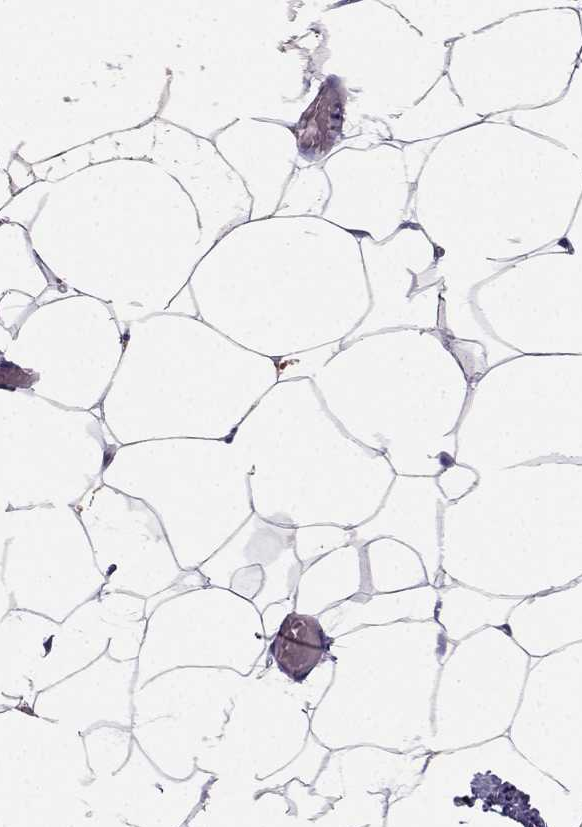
{"staining": {"intensity": "negative", "quantity": "none", "location": "none"}, "tissue": "adipose tissue", "cell_type": "Adipocytes", "image_type": "normal", "snomed": [{"axis": "morphology", "description": "Normal tissue, NOS"}, {"axis": "topography", "description": "Adipose tissue"}], "caption": "Histopathology image shows no significant protein staining in adipocytes of normal adipose tissue. (DAB (3,3'-diaminobenzidine) immunohistochemistry visualized using brightfield microscopy, high magnification).", "gene": "LMTK3", "patient": {"sex": "male", "age": 57}}